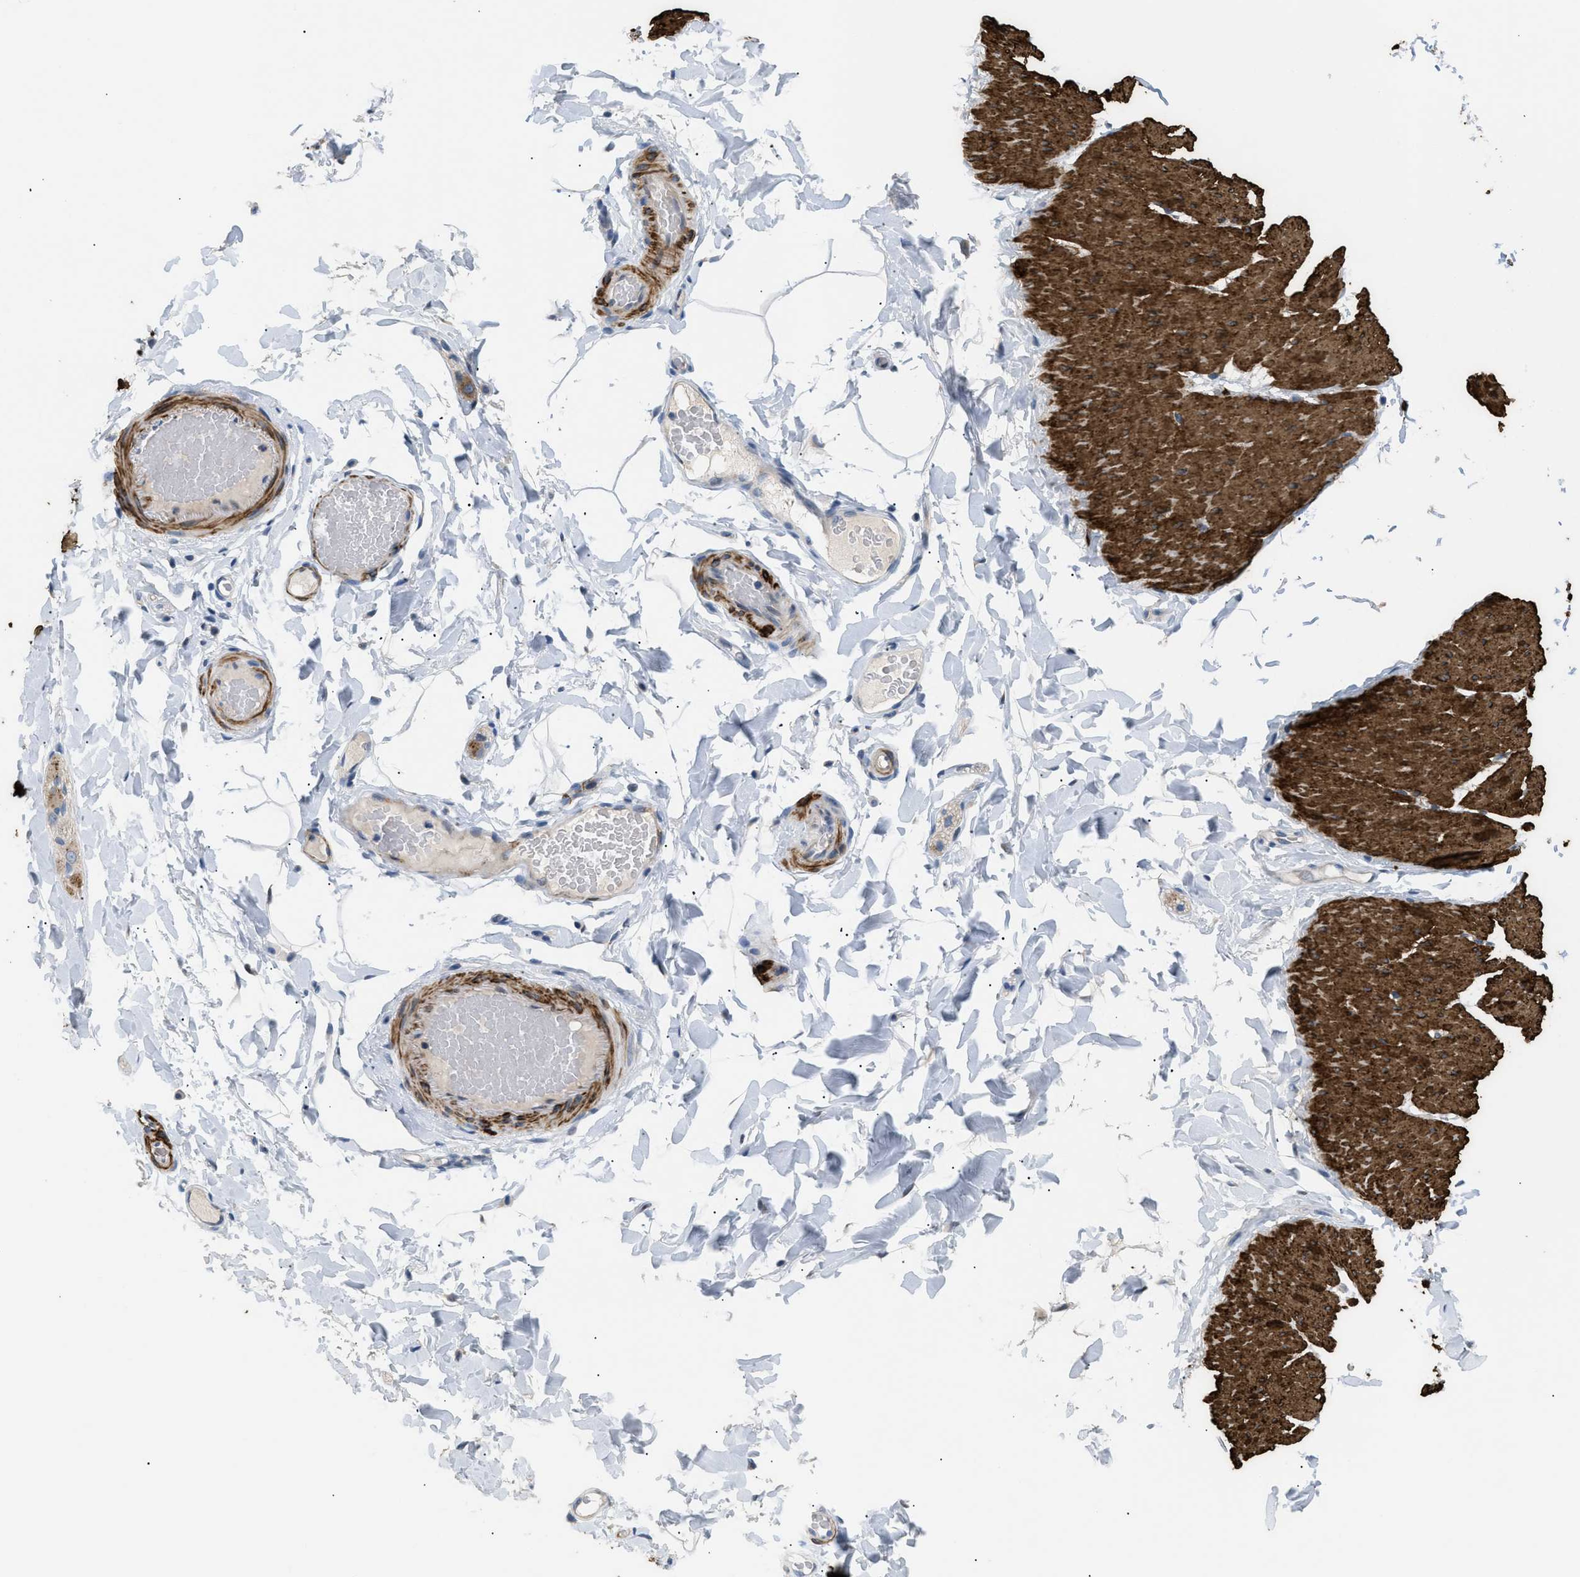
{"staining": {"intensity": "strong", "quantity": "25%-75%", "location": "cytoplasmic/membranous"}, "tissue": "smooth muscle", "cell_type": "Smooth muscle cells", "image_type": "normal", "snomed": [{"axis": "morphology", "description": "Normal tissue, NOS"}, {"axis": "topography", "description": "Smooth muscle"}, {"axis": "topography", "description": "Colon"}], "caption": "Immunohistochemical staining of normal human smooth muscle exhibits strong cytoplasmic/membranous protein expression in about 25%-75% of smooth muscle cells.", "gene": "ICA1", "patient": {"sex": "male", "age": 67}}